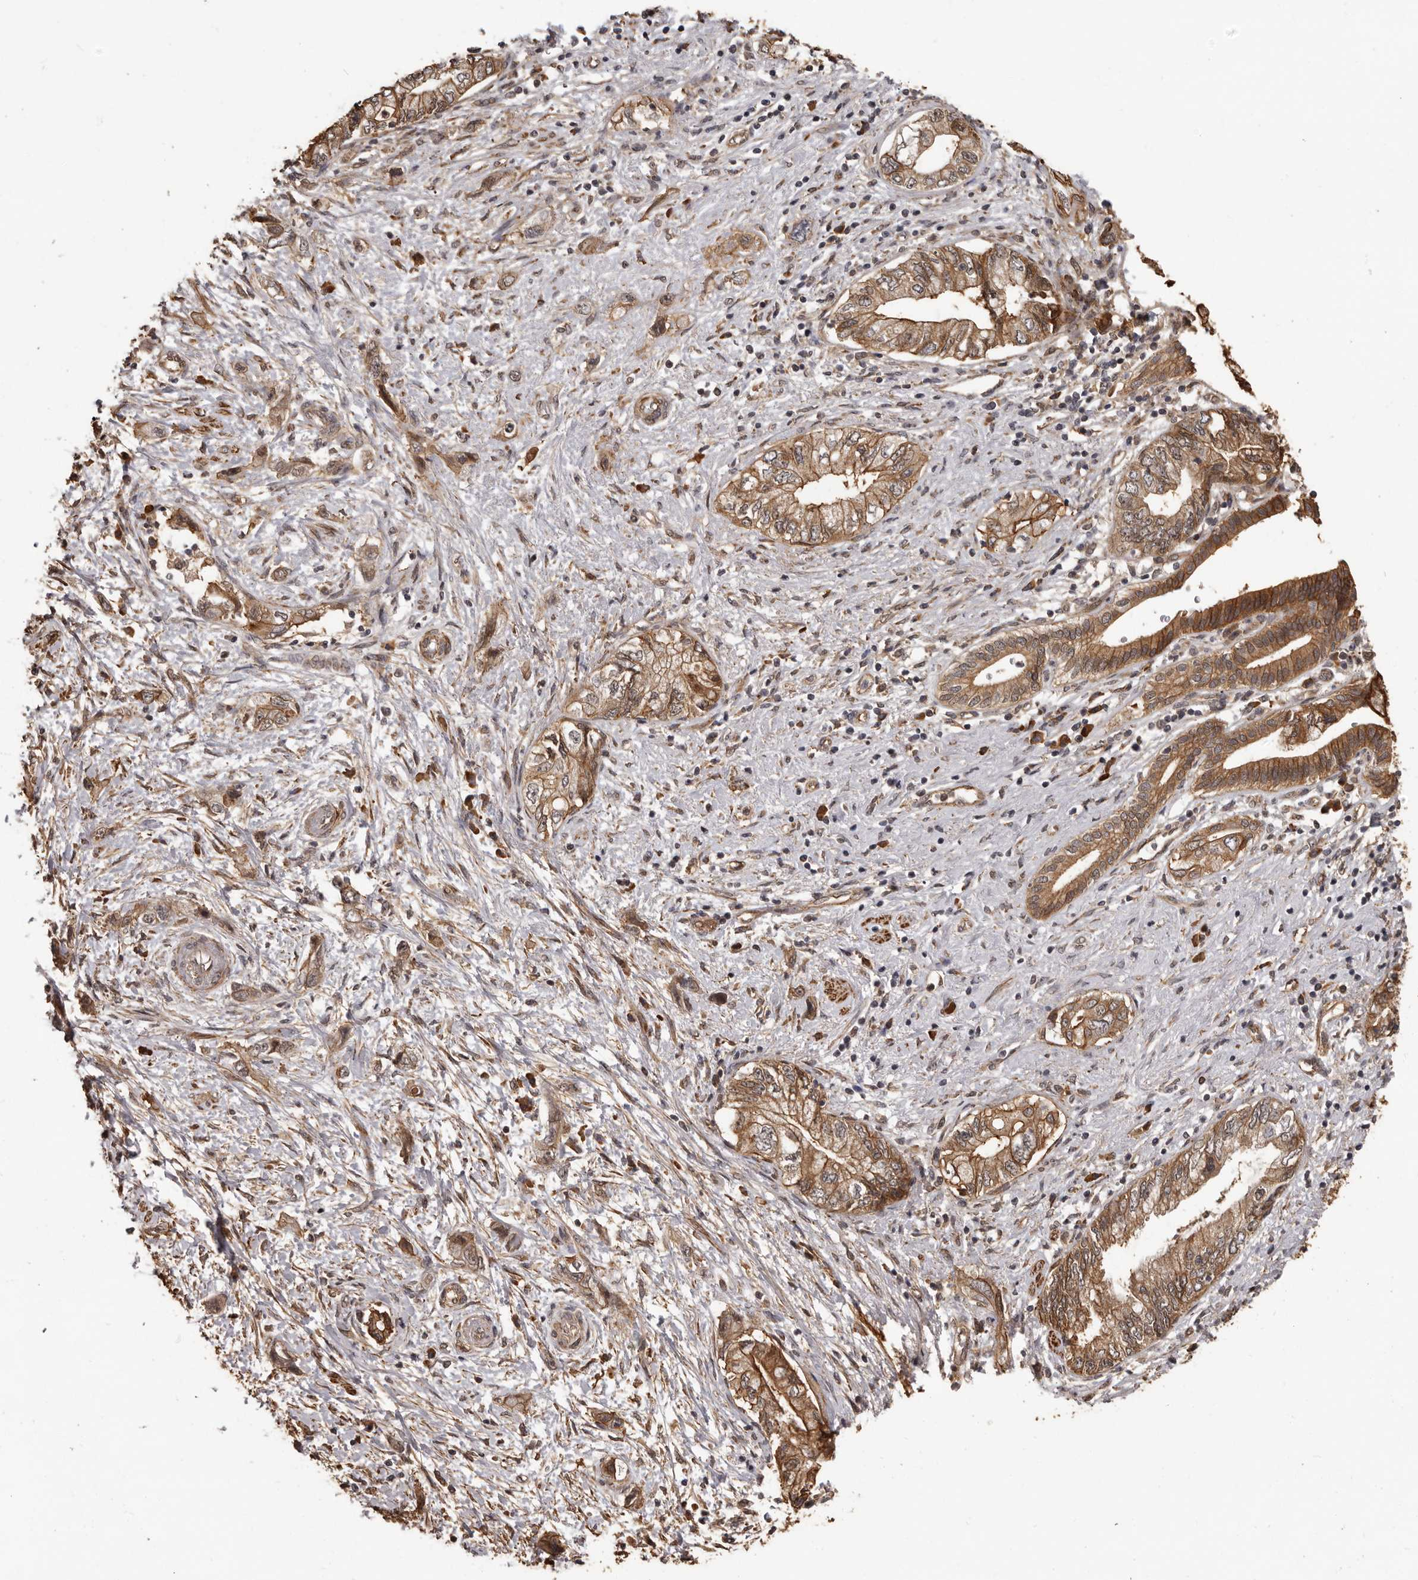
{"staining": {"intensity": "moderate", "quantity": ">75%", "location": "cytoplasmic/membranous"}, "tissue": "pancreatic cancer", "cell_type": "Tumor cells", "image_type": "cancer", "snomed": [{"axis": "morphology", "description": "Adenocarcinoma, NOS"}, {"axis": "topography", "description": "Pancreas"}], "caption": "Immunohistochemistry photomicrograph of pancreatic cancer (adenocarcinoma) stained for a protein (brown), which demonstrates medium levels of moderate cytoplasmic/membranous positivity in about >75% of tumor cells.", "gene": "SLITRK6", "patient": {"sex": "female", "age": 73}}